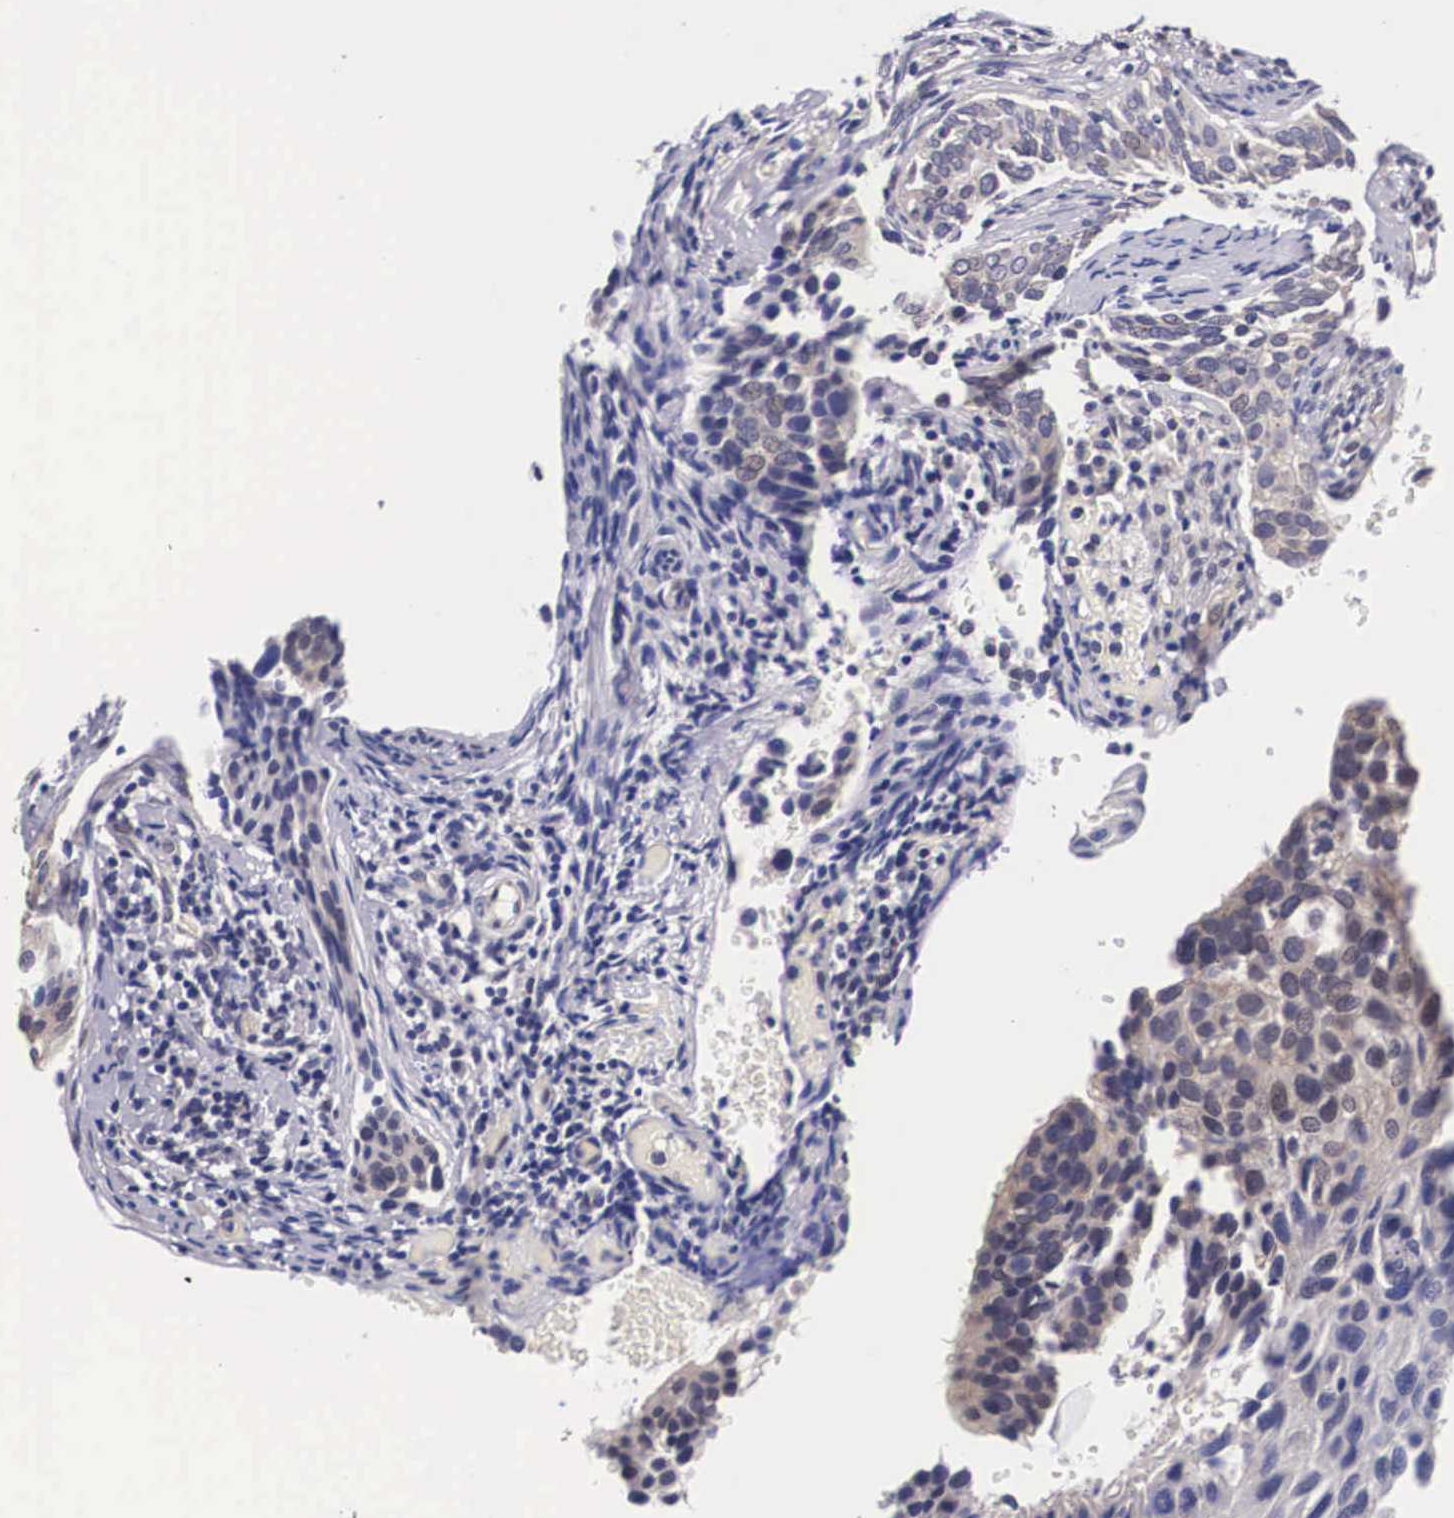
{"staining": {"intensity": "negative", "quantity": "none", "location": "none"}, "tissue": "cervical cancer", "cell_type": "Tumor cells", "image_type": "cancer", "snomed": [{"axis": "morphology", "description": "Squamous cell carcinoma, NOS"}, {"axis": "topography", "description": "Cervix"}], "caption": "There is no significant expression in tumor cells of cervical cancer. The staining was performed using DAB (3,3'-diaminobenzidine) to visualize the protein expression in brown, while the nuclei were stained in blue with hematoxylin (Magnification: 20x).", "gene": "OTX2", "patient": {"sex": "female", "age": 31}}